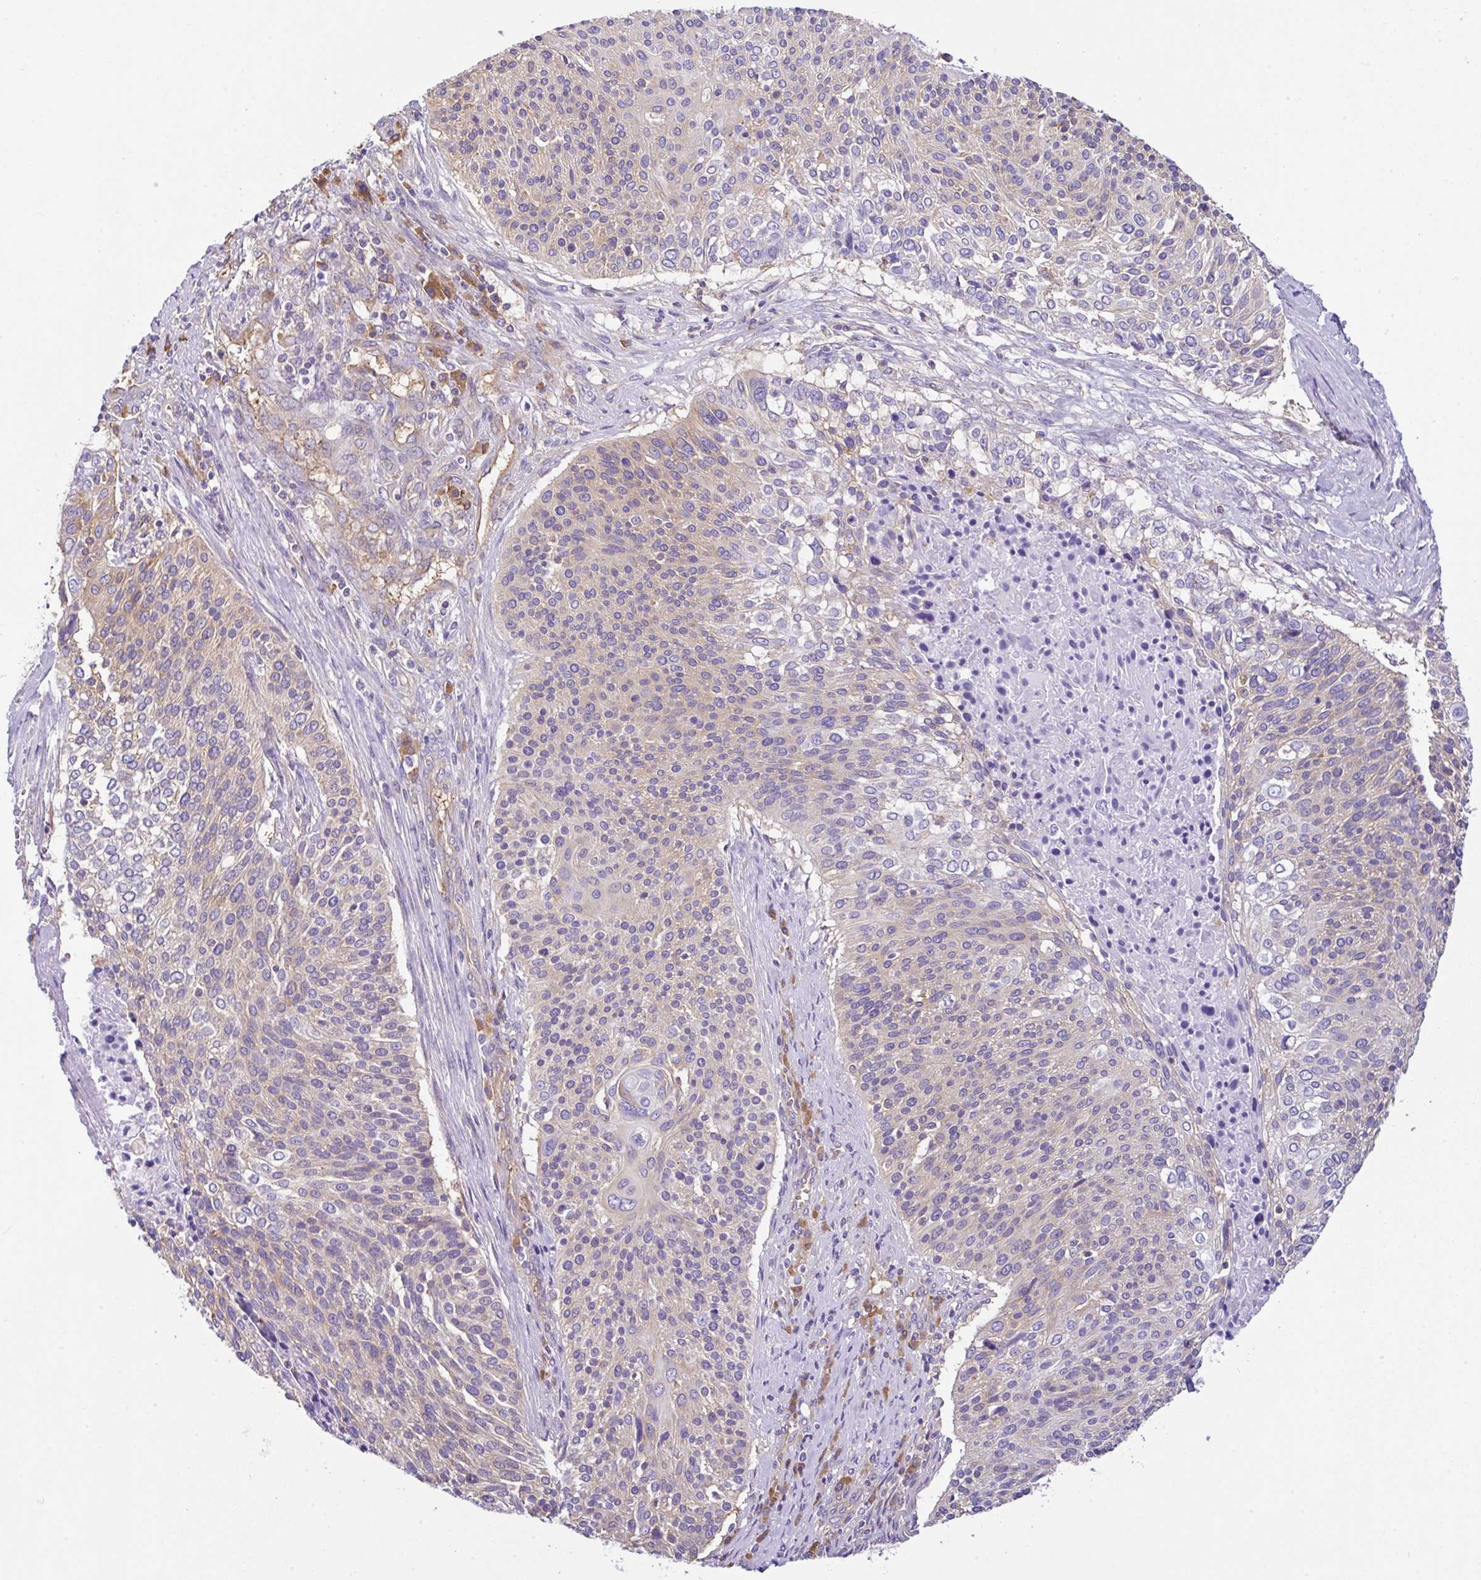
{"staining": {"intensity": "weak", "quantity": "25%-75%", "location": "cytoplasmic/membranous"}, "tissue": "cervical cancer", "cell_type": "Tumor cells", "image_type": "cancer", "snomed": [{"axis": "morphology", "description": "Squamous cell carcinoma, NOS"}, {"axis": "topography", "description": "Cervix"}], "caption": "Cervical cancer (squamous cell carcinoma) stained for a protein (brown) exhibits weak cytoplasmic/membranous positive staining in approximately 25%-75% of tumor cells.", "gene": "GFPT2", "patient": {"sex": "female", "age": 31}}